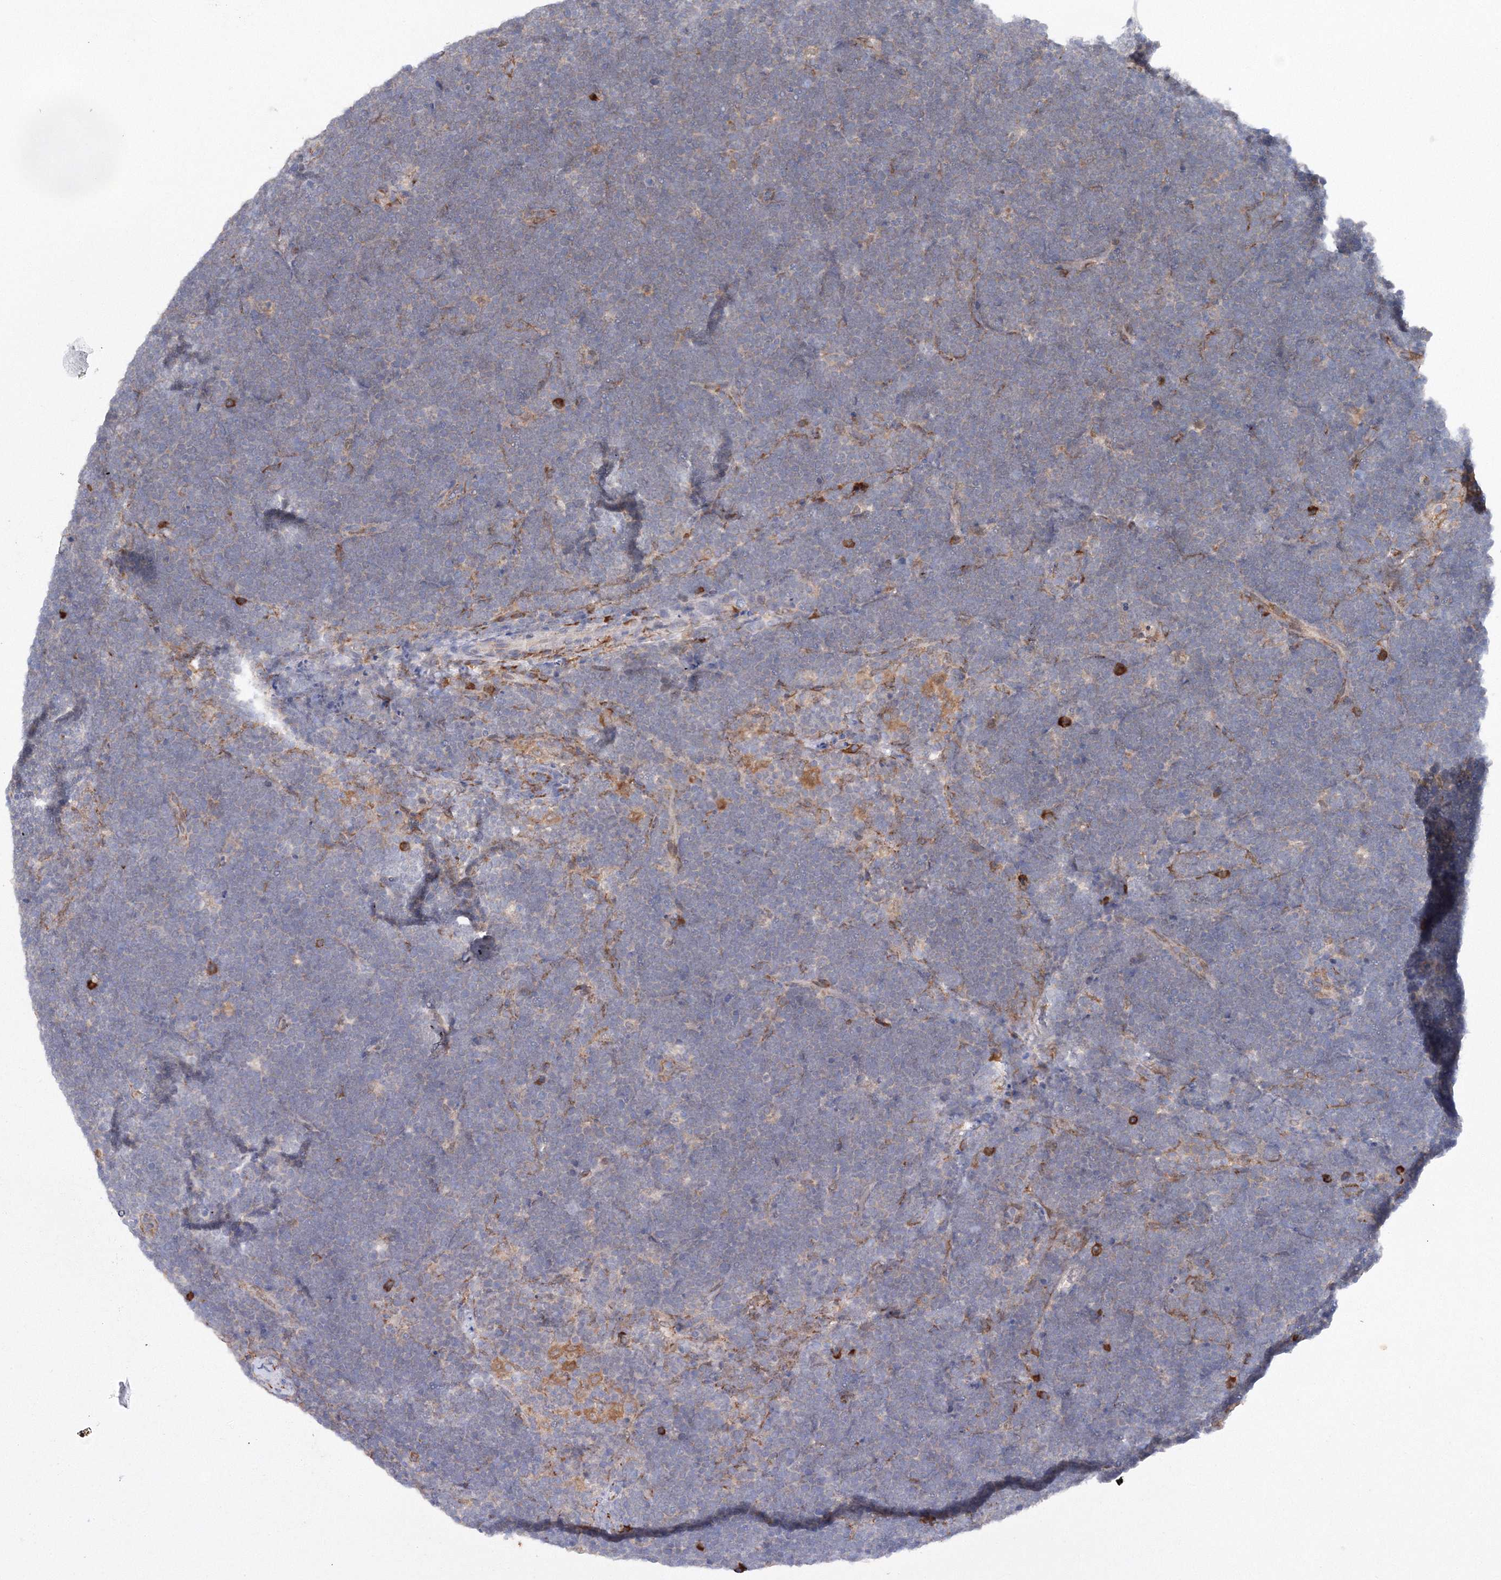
{"staining": {"intensity": "negative", "quantity": "none", "location": "none"}, "tissue": "lymphoma", "cell_type": "Tumor cells", "image_type": "cancer", "snomed": [{"axis": "morphology", "description": "Malignant lymphoma, non-Hodgkin's type, High grade"}, {"axis": "topography", "description": "Lymph node"}], "caption": "Lymphoma was stained to show a protein in brown. There is no significant staining in tumor cells.", "gene": "DIS3L2", "patient": {"sex": "male", "age": 13}}